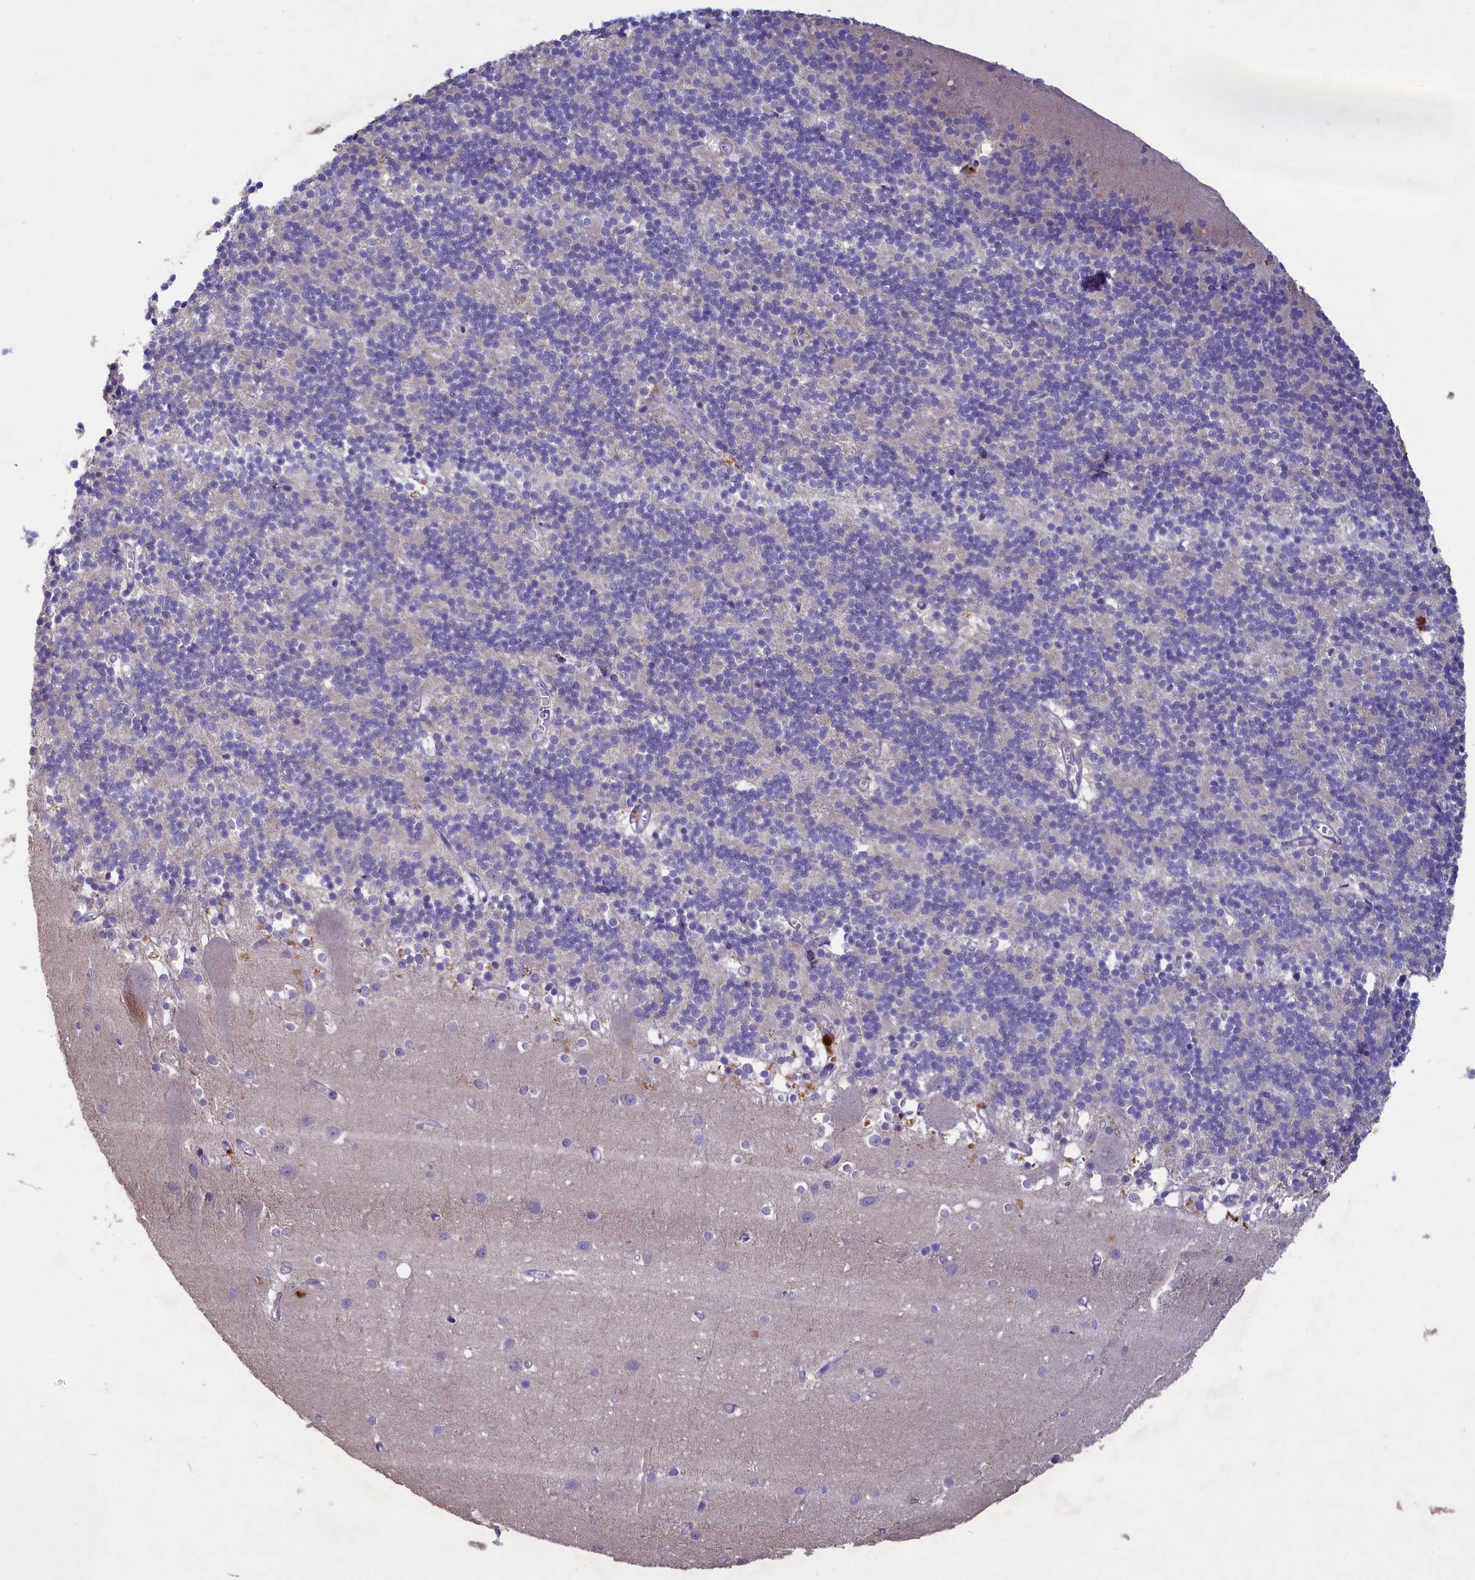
{"staining": {"intensity": "negative", "quantity": "none", "location": "none"}, "tissue": "cerebellum", "cell_type": "Cells in granular layer", "image_type": "normal", "snomed": [{"axis": "morphology", "description": "Normal tissue, NOS"}, {"axis": "topography", "description": "Cerebellum"}], "caption": "This is a histopathology image of immunohistochemistry (IHC) staining of unremarkable cerebellum, which shows no expression in cells in granular layer. (DAB IHC with hematoxylin counter stain).", "gene": "ATF7IP2", "patient": {"sex": "male", "age": 54}}